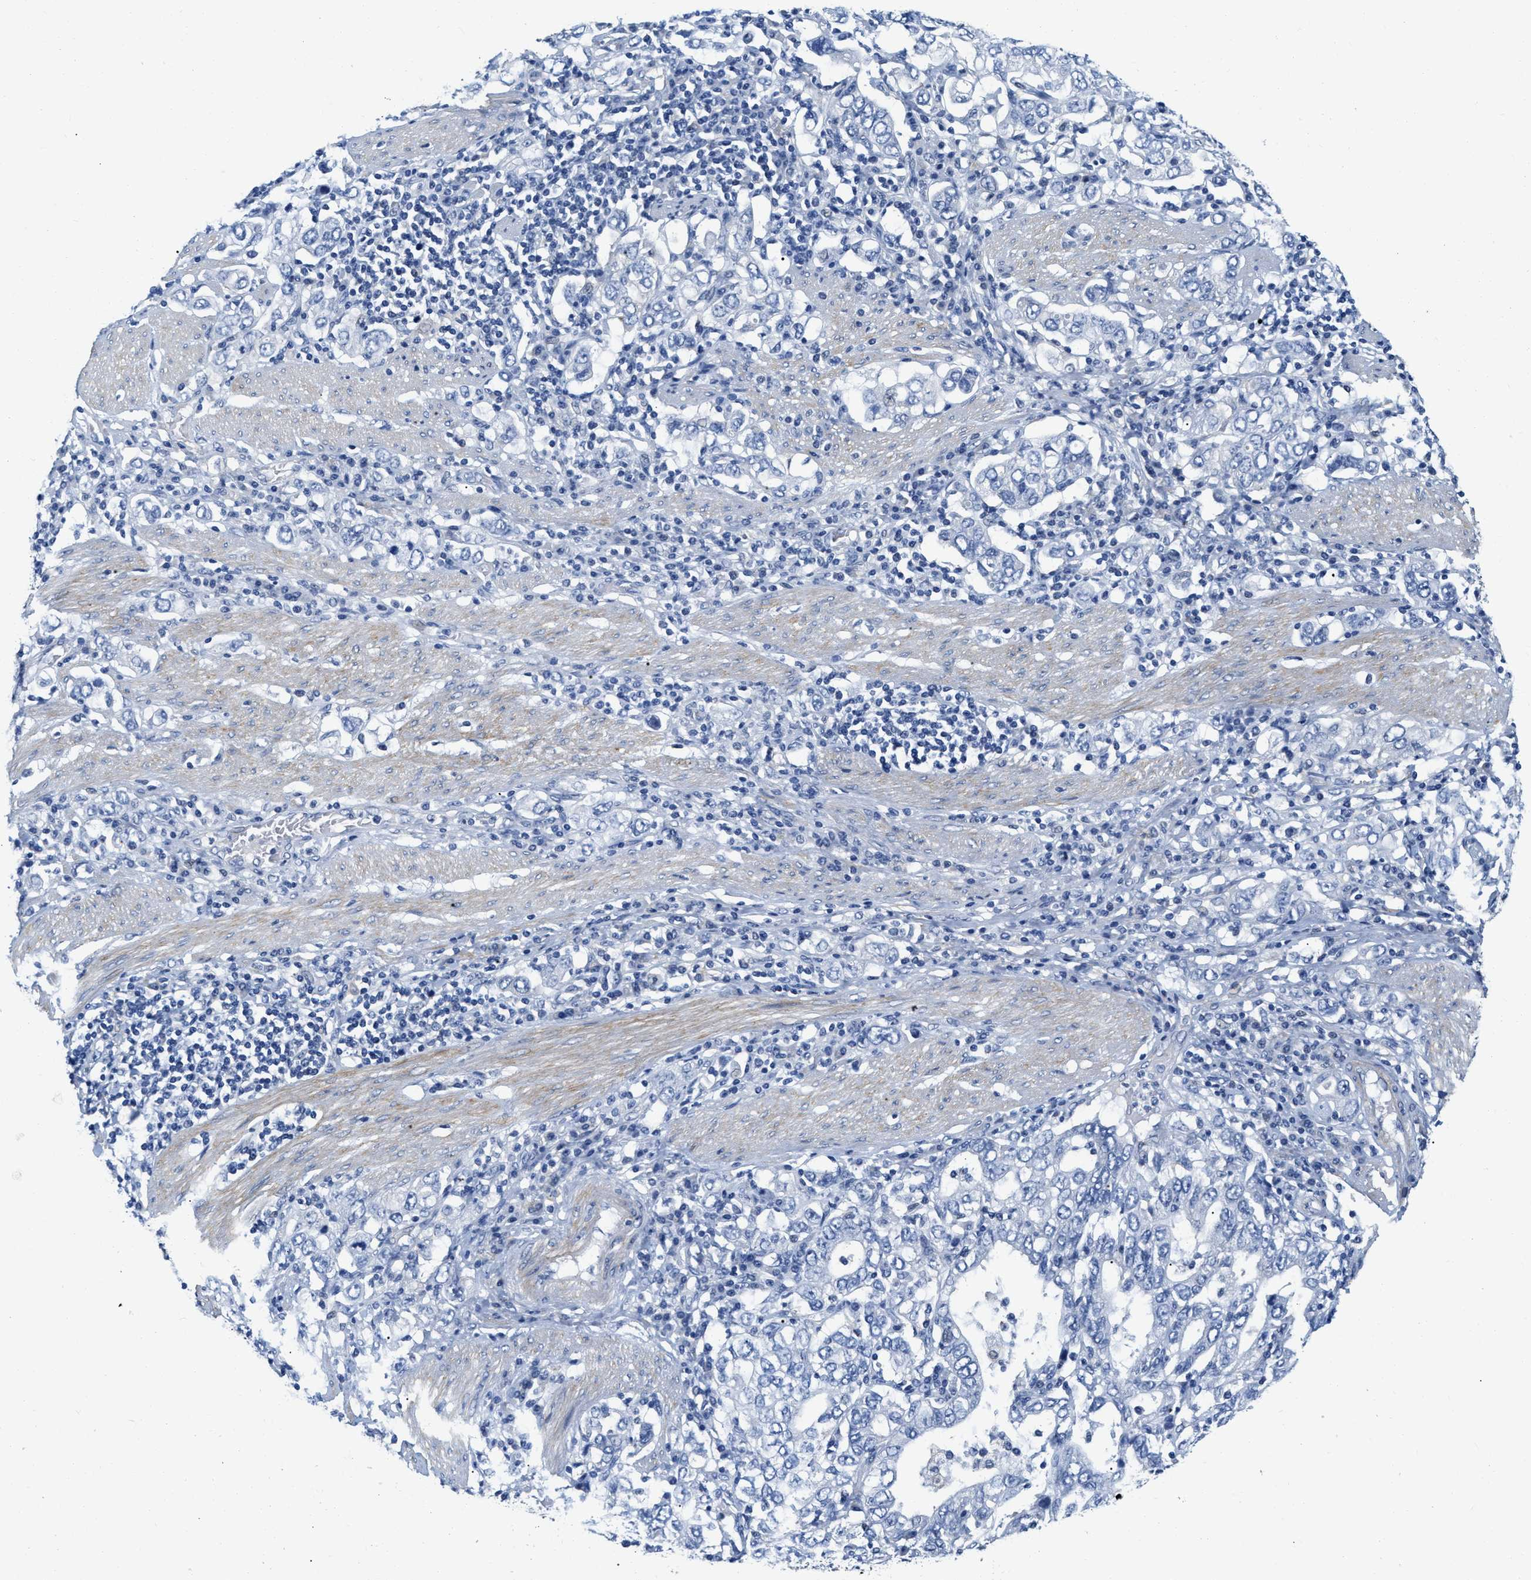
{"staining": {"intensity": "negative", "quantity": "none", "location": "none"}, "tissue": "stomach cancer", "cell_type": "Tumor cells", "image_type": "cancer", "snomed": [{"axis": "morphology", "description": "Adenocarcinoma, NOS"}, {"axis": "topography", "description": "Stomach, upper"}], "caption": "A histopathology image of human stomach cancer is negative for staining in tumor cells.", "gene": "EIF2AK2", "patient": {"sex": "male", "age": 62}}